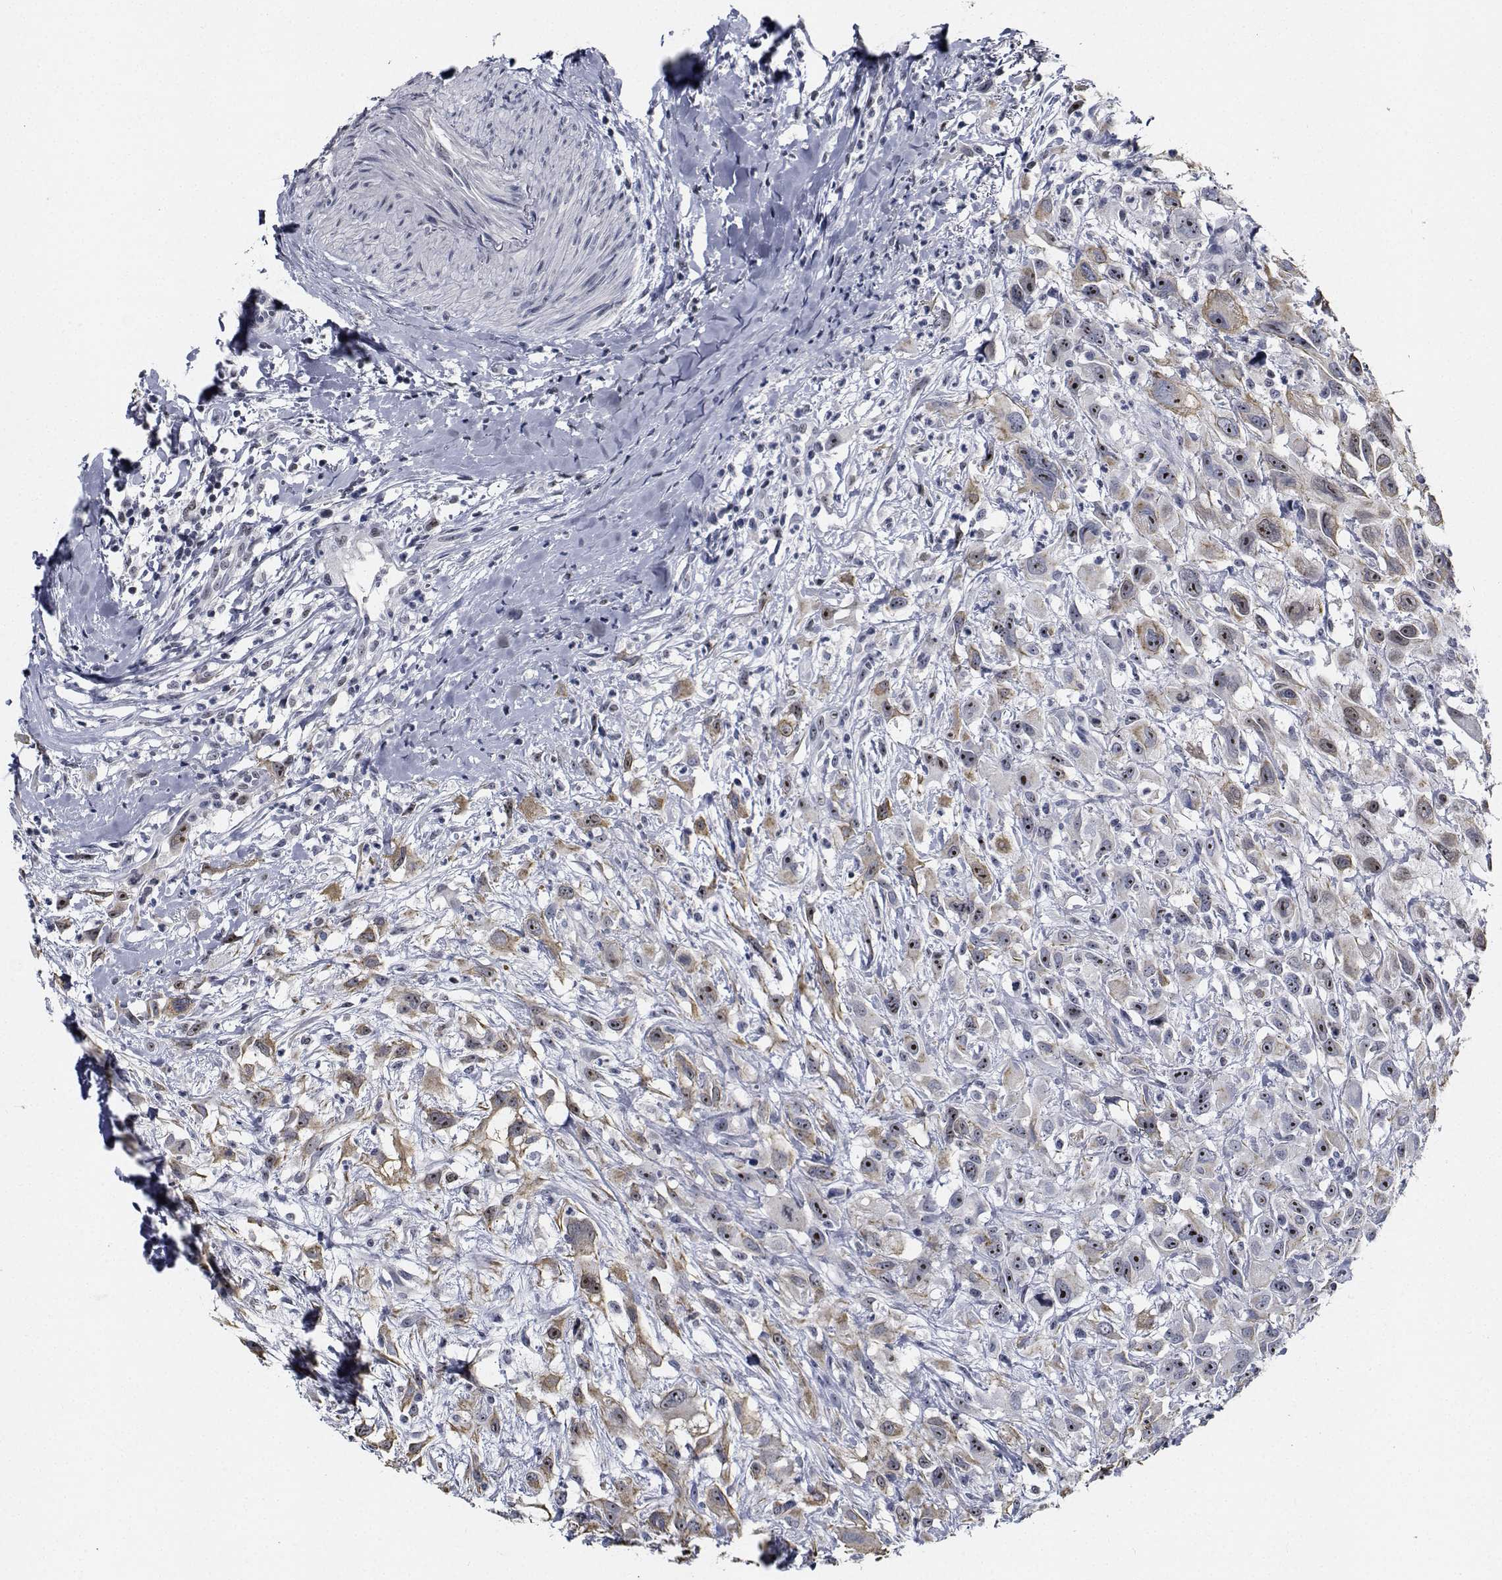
{"staining": {"intensity": "moderate", "quantity": "<25%", "location": "nuclear"}, "tissue": "head and neck cancer", "cell_type": "Tumor cells", "image_type": "cancer", "snomed": [{"axis": "morphology", "description": "Squamous cell carcinoma, NOS"}, {"axis": "morphology", "description": "Squamous cell carcinoma, metastatic, NOS"}, {"axis": "topography", "description": "Oral tissue"}, {"axis": "topography", "description": "Head-Neck"}], "caption": "Protein staining of head and neck metastatic squamous cell carcinoma tissue shows moderate nuclear staining in approximately <25% of tumor cells.", "gene": "NVL", "patient": {"sex": "female", "age": 85}}